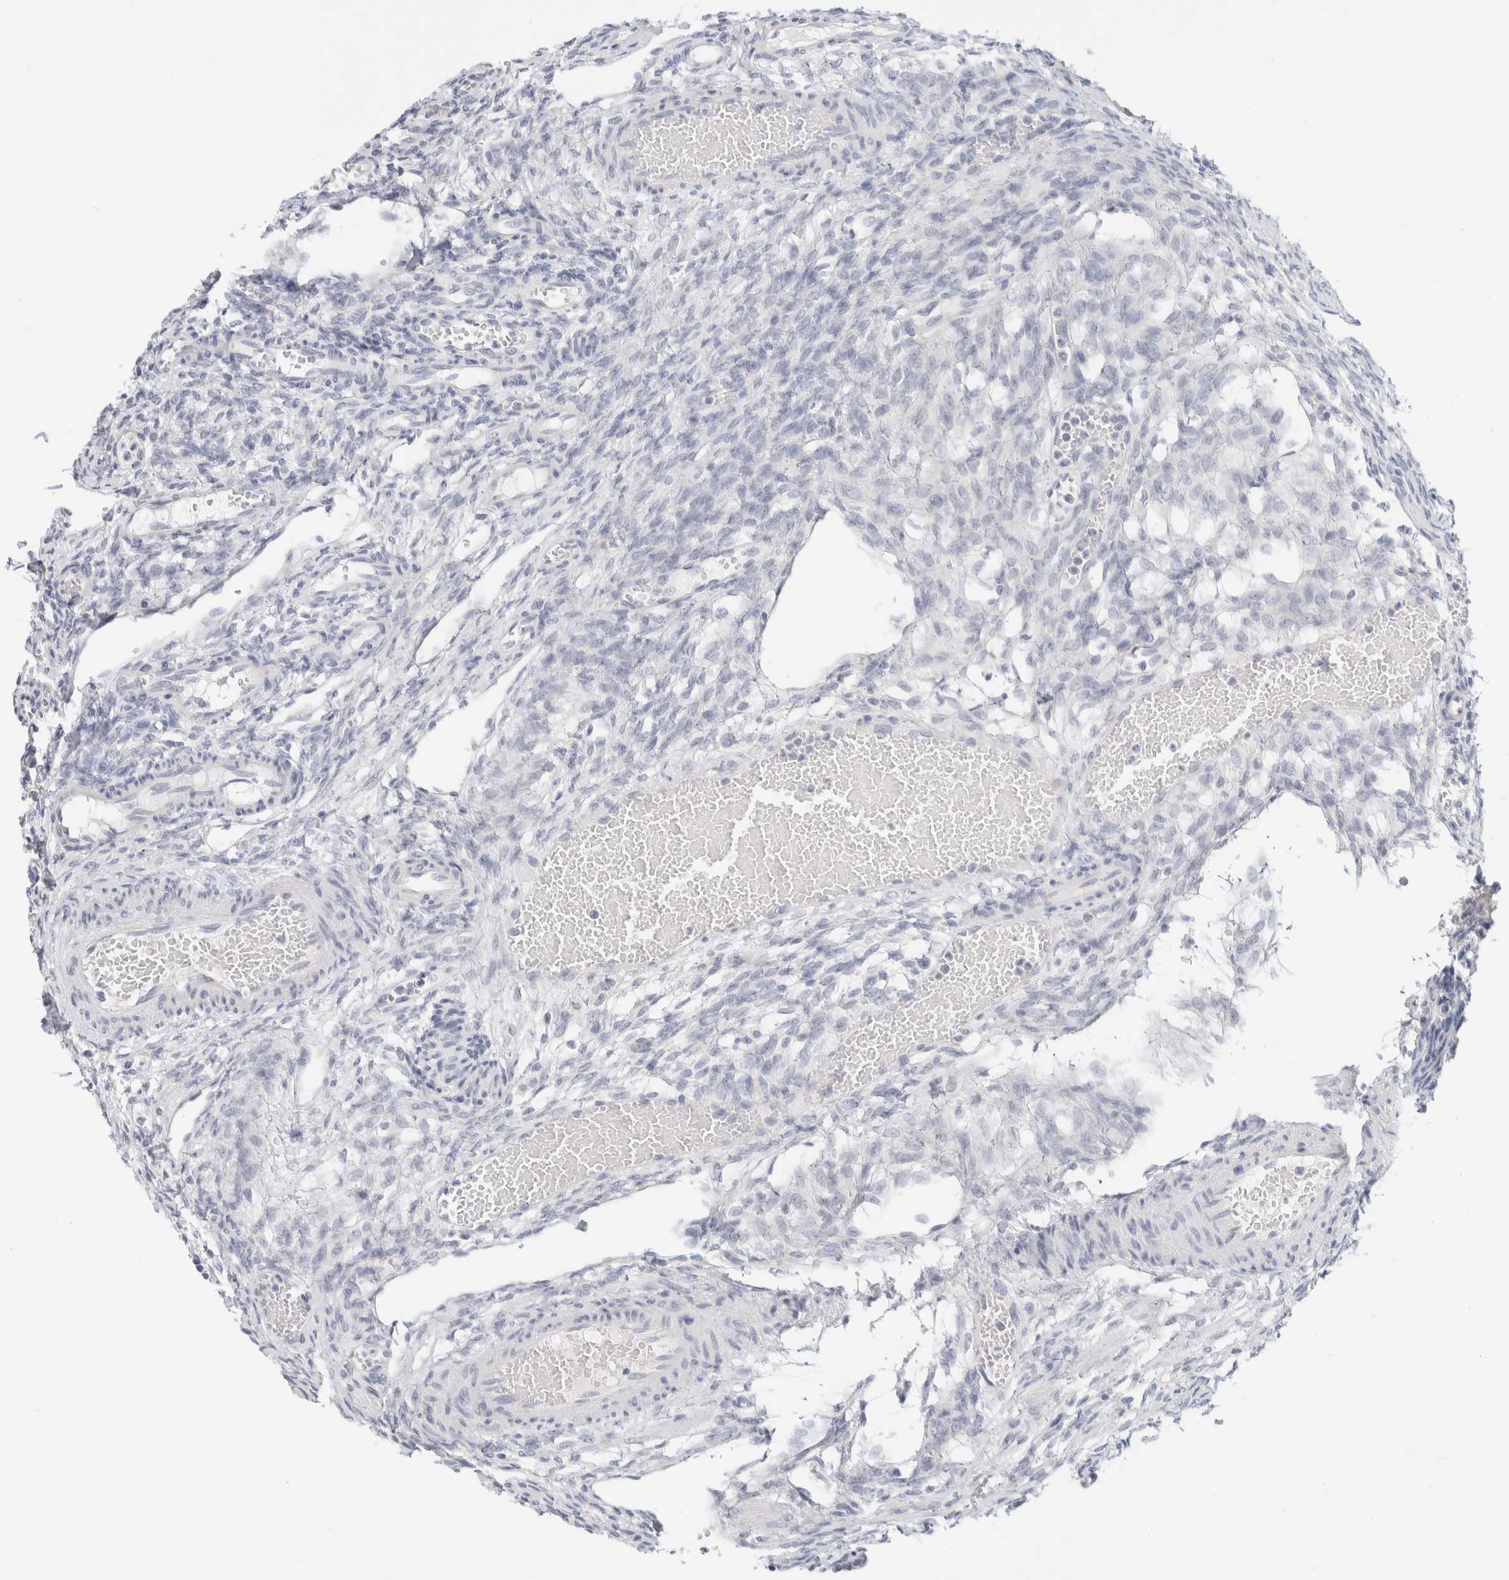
{"staining": {"intensity": "negative", "quantity": "none", "location": "none"}, "tissue": "ovary", "cell_type": "Ovarian stroma cells", "image_type": "normal", "snomed": [{"axis": "morphology", "description": "Normal tissue, NOS"}, {"axis": "topography", "description": "Ovary"}], "caption": "Photomicrograph shows no significant protein expression in ovarian stroma cells of benign ovary.", "gene": "NEFM", "patient": {"sex": "female", "age": 33}}